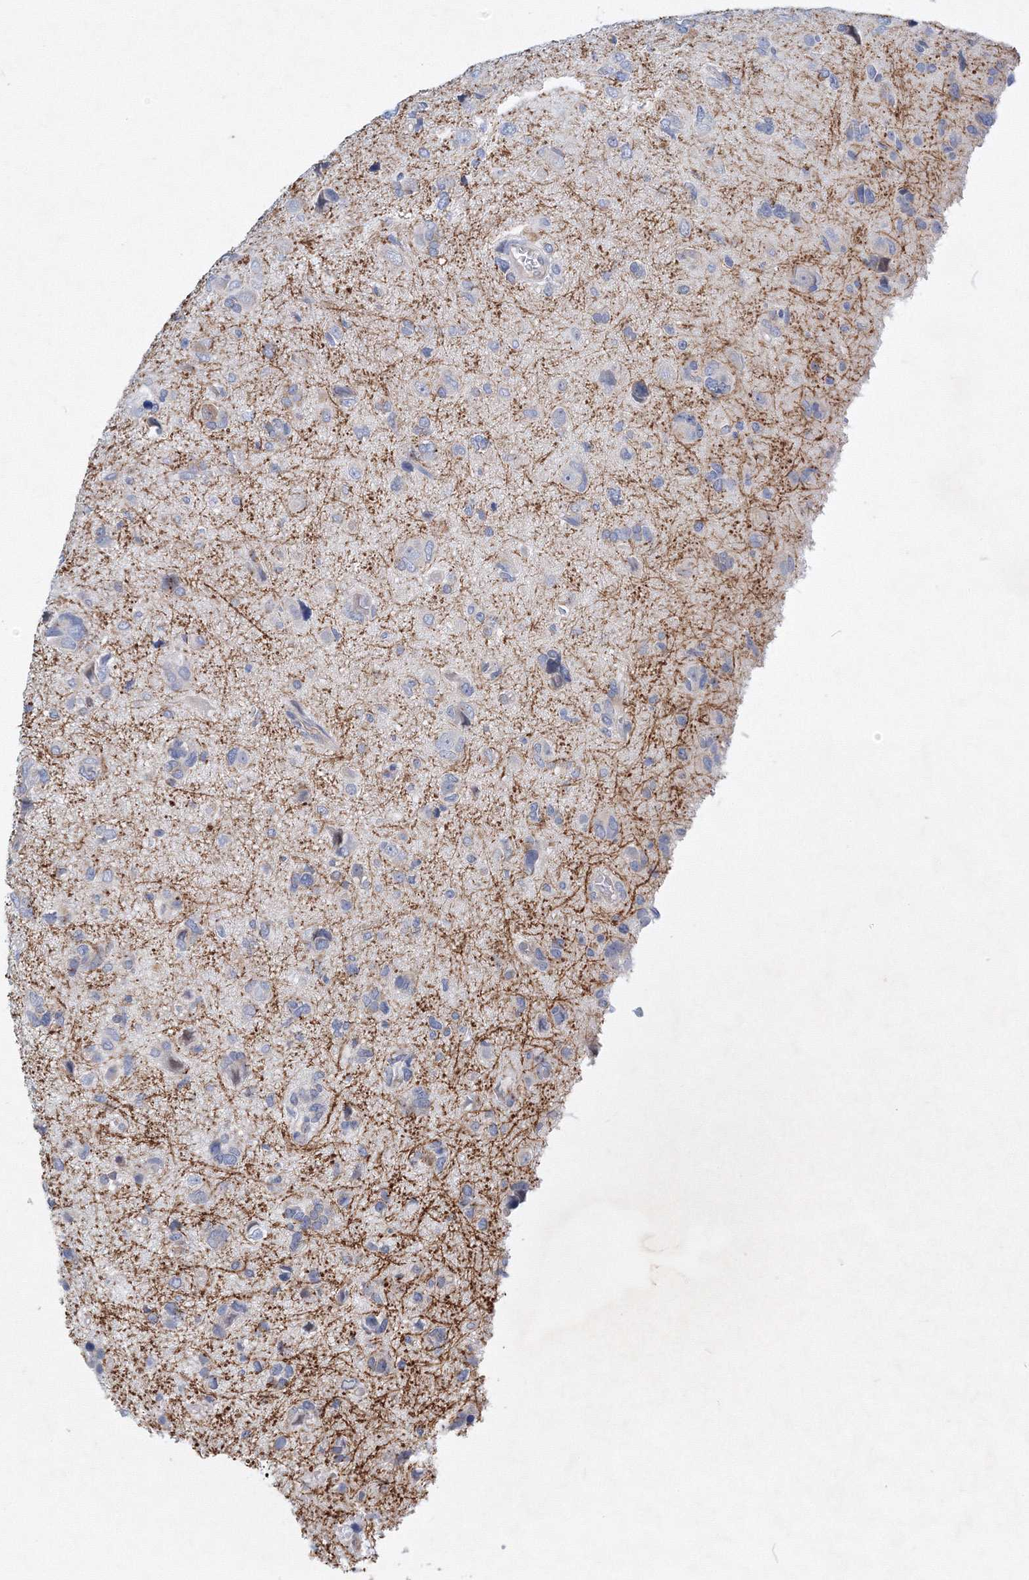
{"staining": {"intensity": "negative", "quantity": "none", "location": "none"}, "tissue": "glioma", "cell_type": "Tumor cells", "image_type": "cancer", "snomed": [{"axis": "morphology", "description": "Glioma, malignant, High grade"}, {"axis": "topography", "description": "Brain"}], "caption": "Immunohistochemistry micrograph of malignant high-grade glioma stained for a protein (brown), which displays no expression in tumor cells.", "gene": "TANC1", "patient": {"sex": "female", "age": 59}}